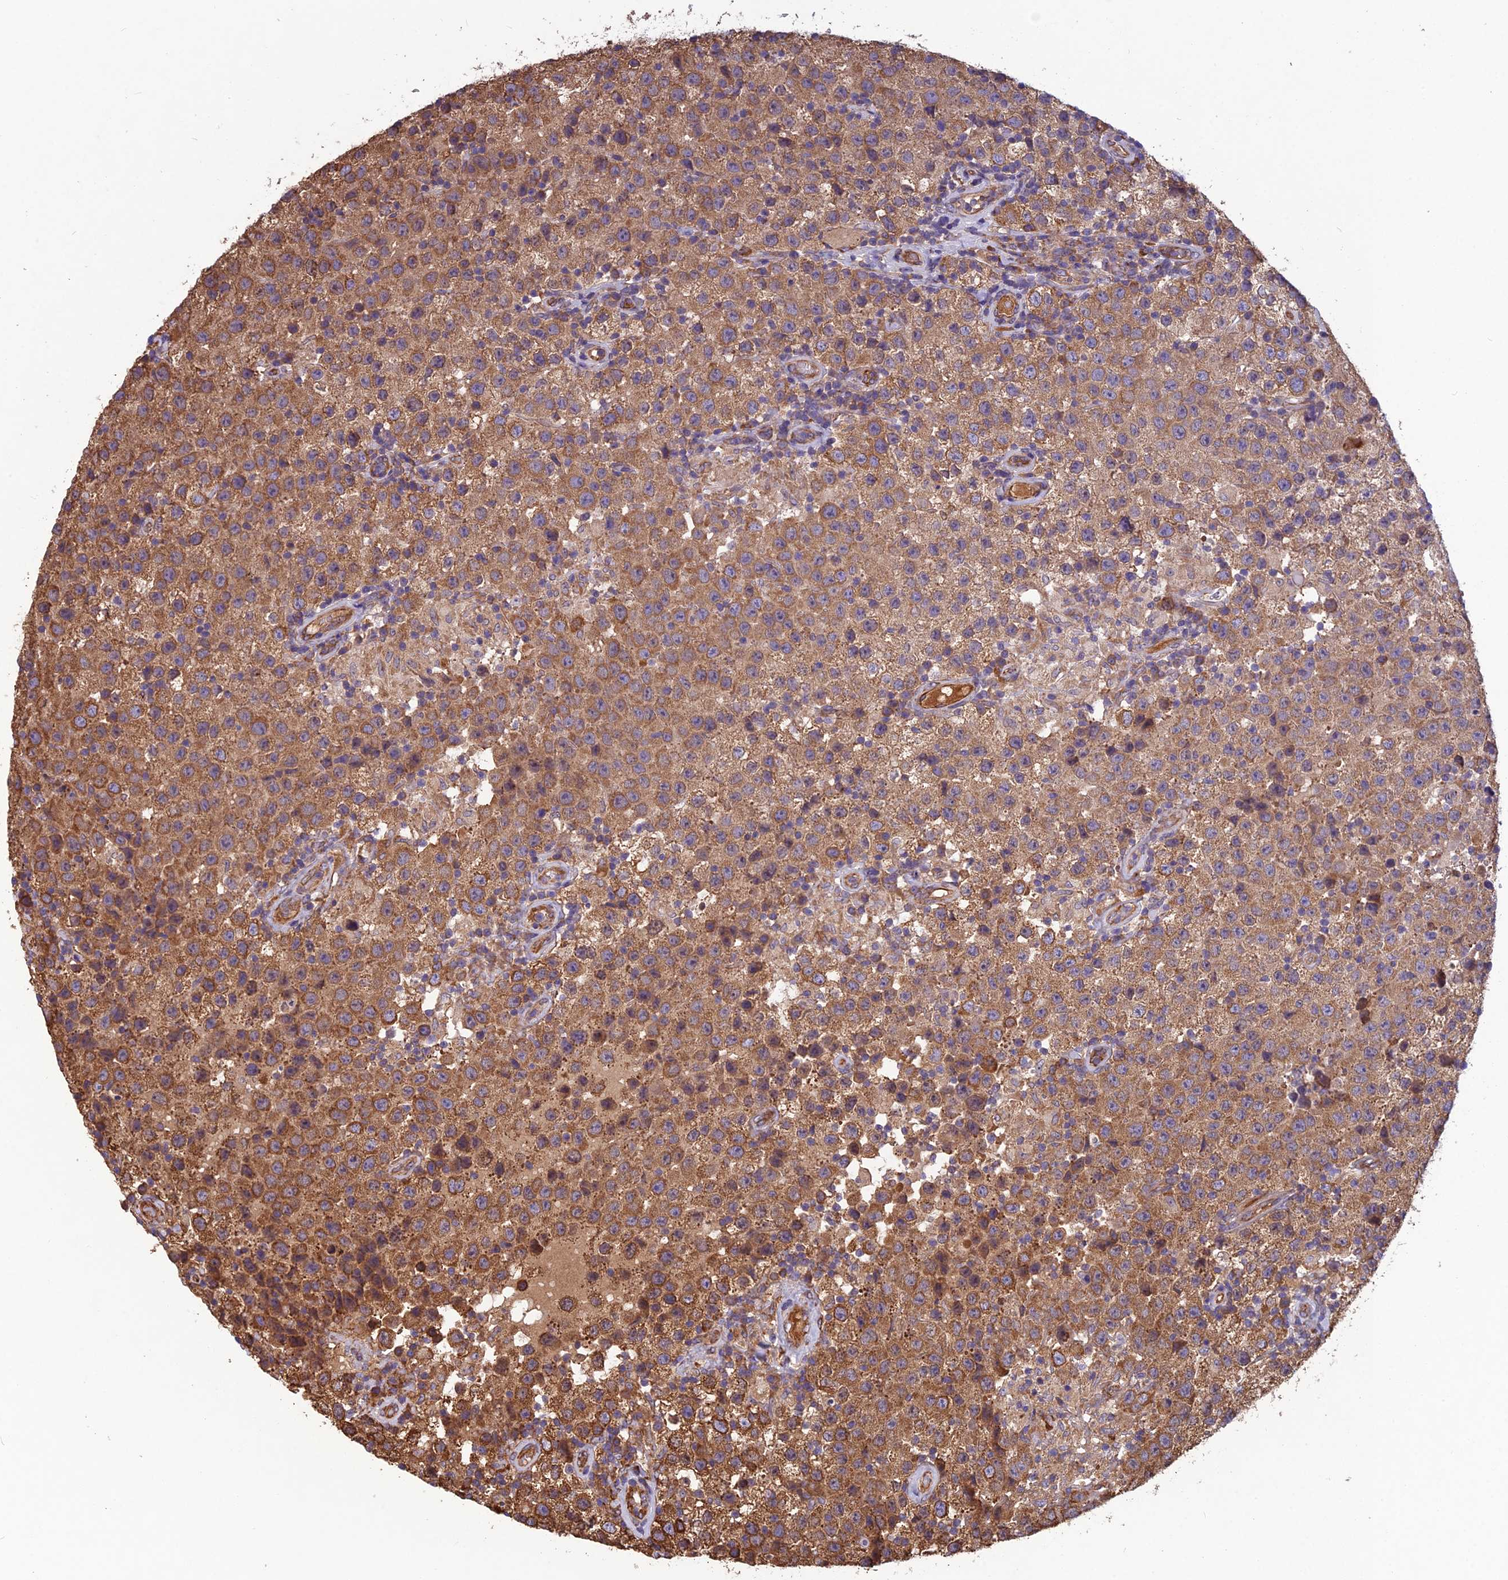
{"staining": {"intensity": "moderate", "quantity": ">75%", "location": "cytoplasmic/membranous"}, "tissue": "testis cancer", "cell_type": "Tumor cells", "image_type": "cancer", "snomed": [{"axis": "morphology", "description": "Seminoma, NOS"}, {"axis": "morphology", "description": "Carcinoma, Embryonal, NOS"}, {"axis": "topography", "description": "Testis"}], "caption": "DAB immunohistochemical staining of testis seminoma demonstrates moderate cytoplasmic/membranous protein staining in approximately >75% of tumor cells. (Brightfield microscopy of DAB IHC at high magnification).", "gene": "SPDL1", "patient": {"sex": "male", "age": 41}}